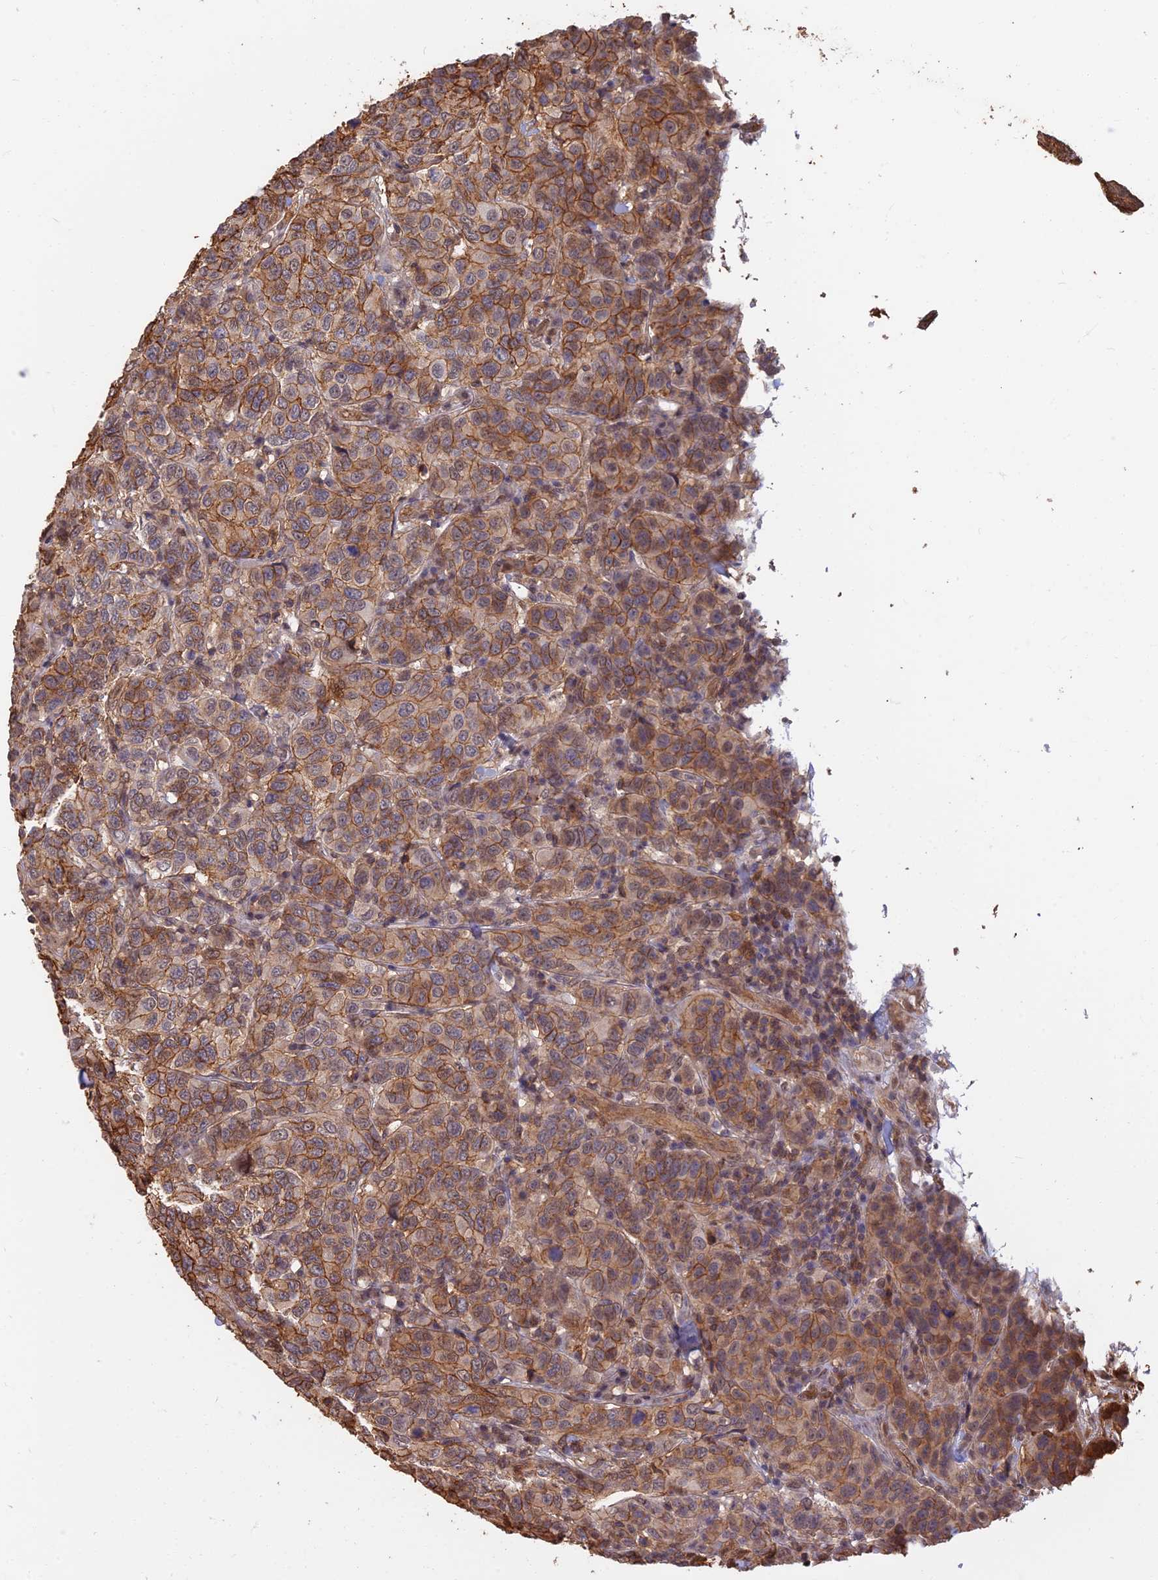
{"staining": {"intensity": "moderate", "quantity": ">75%", "location": "cytoplasmic/membranous"}, "tissue": "breast cancer", "cell_type": "Tumor cells", "image_type": "cancer", "snomed": [{"axis": "morphology", "description": "Duct carcinoma"}, {"axis": "topography", "description": "Breast"}], "caption": "Immunohistochemical staining of human breast invasive ductal carcinoma shows medium levels of moderate cytoplasmic/membranous protein expression in about >75% of tumor cells.", "gene": "LRRN3", "patient": {"sex": "female", "age": 55}}